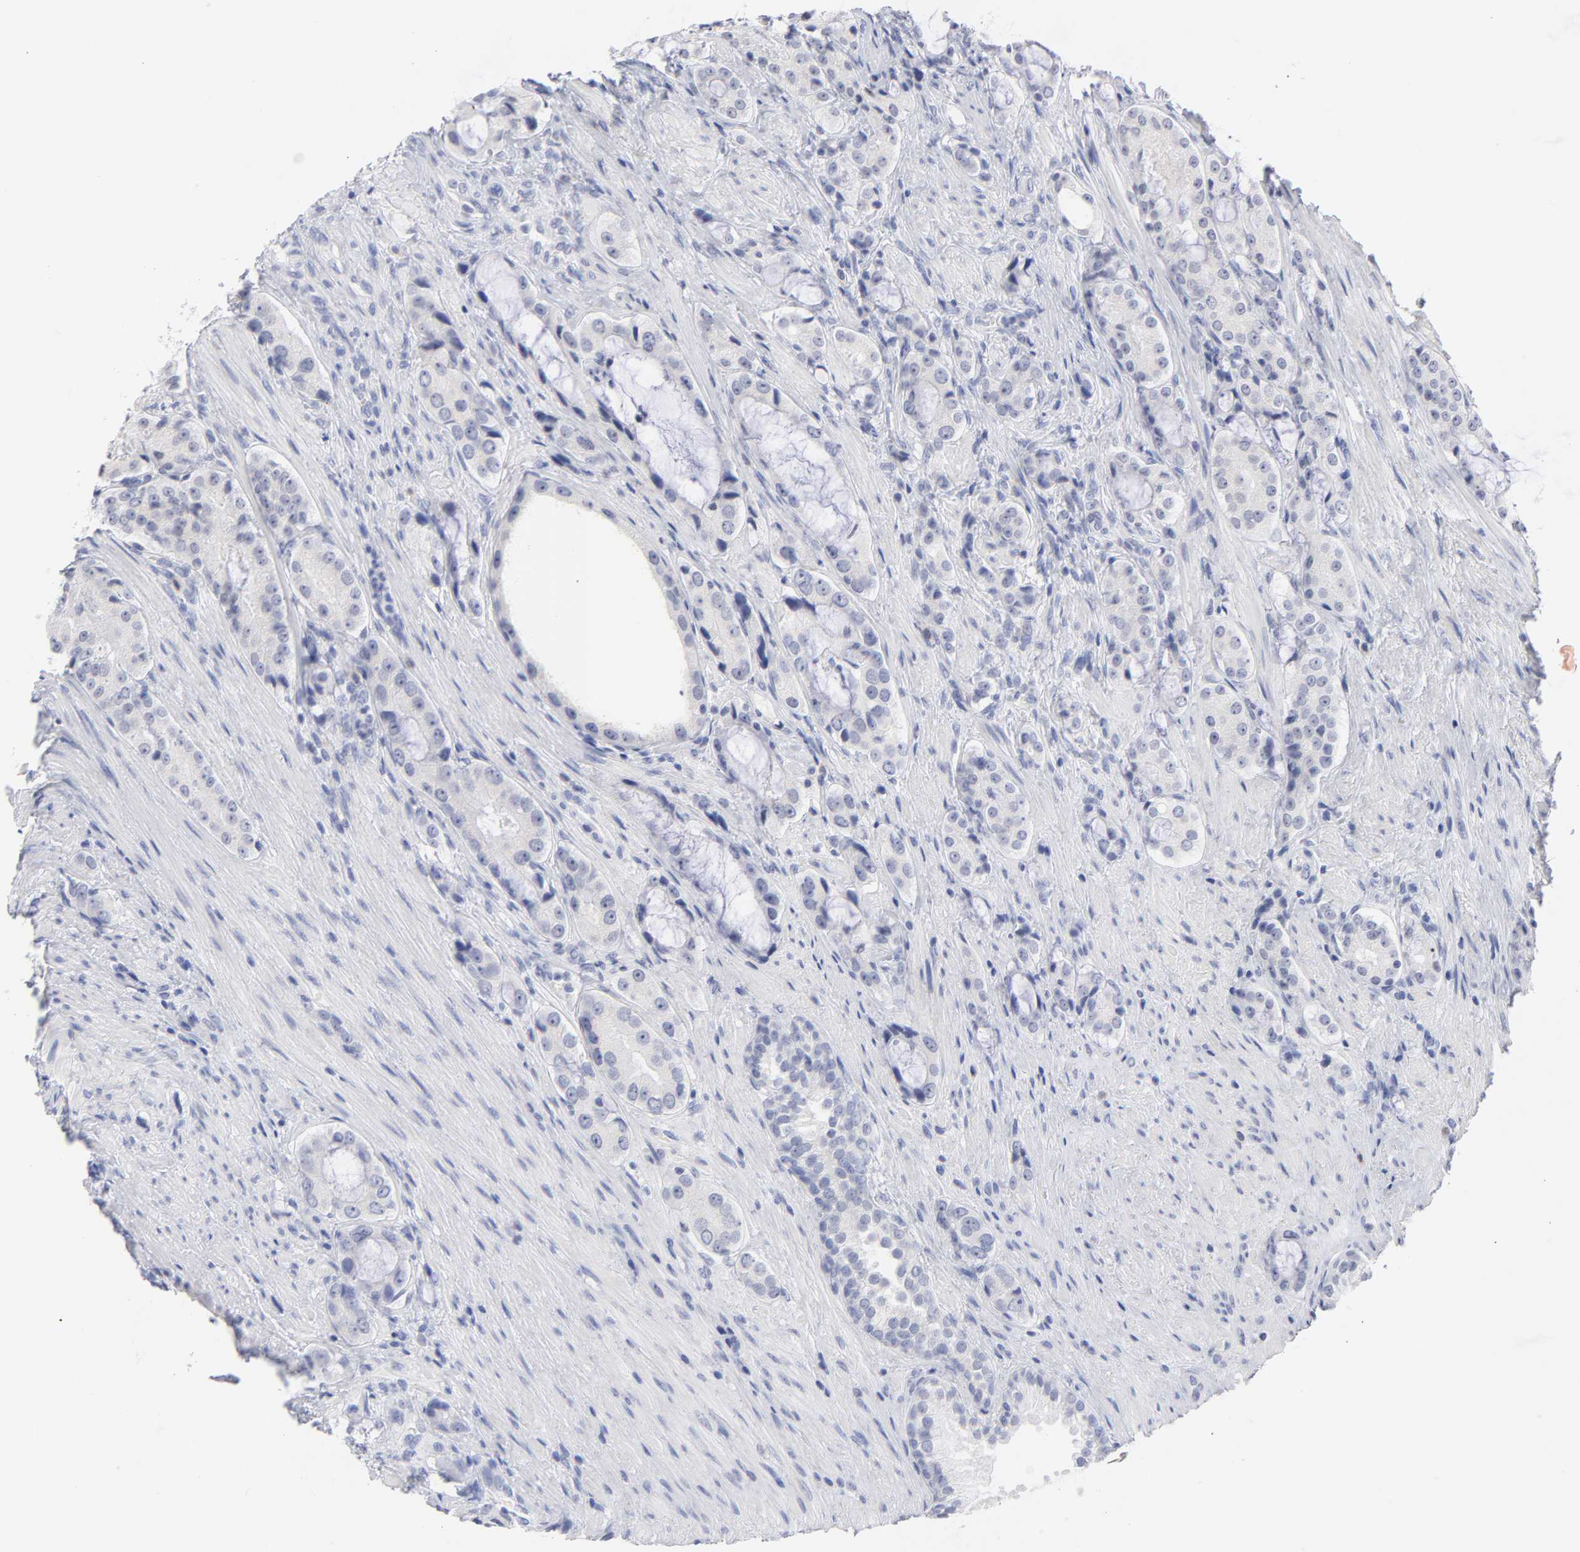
{"staining": {"intensity": "negative", "quantity": "none", "location": "none"}, "tissue": "prostate cancer", "cell_type": "Tumor cells", "image_type": "cancer", "snomed": [{"axis": "morphology", "description": "Adenocarcinoma, High grade"}, {"axis": "topography", "description": "Prostate"}], "caption": "IHC histopathology image of prostate adenocarcinoma (high-grade) stained for a protein (brown), which exhibits no staining in tumor cells.", "gene": "KHNYN", "patient": {"sex": "male", "age": 72}}